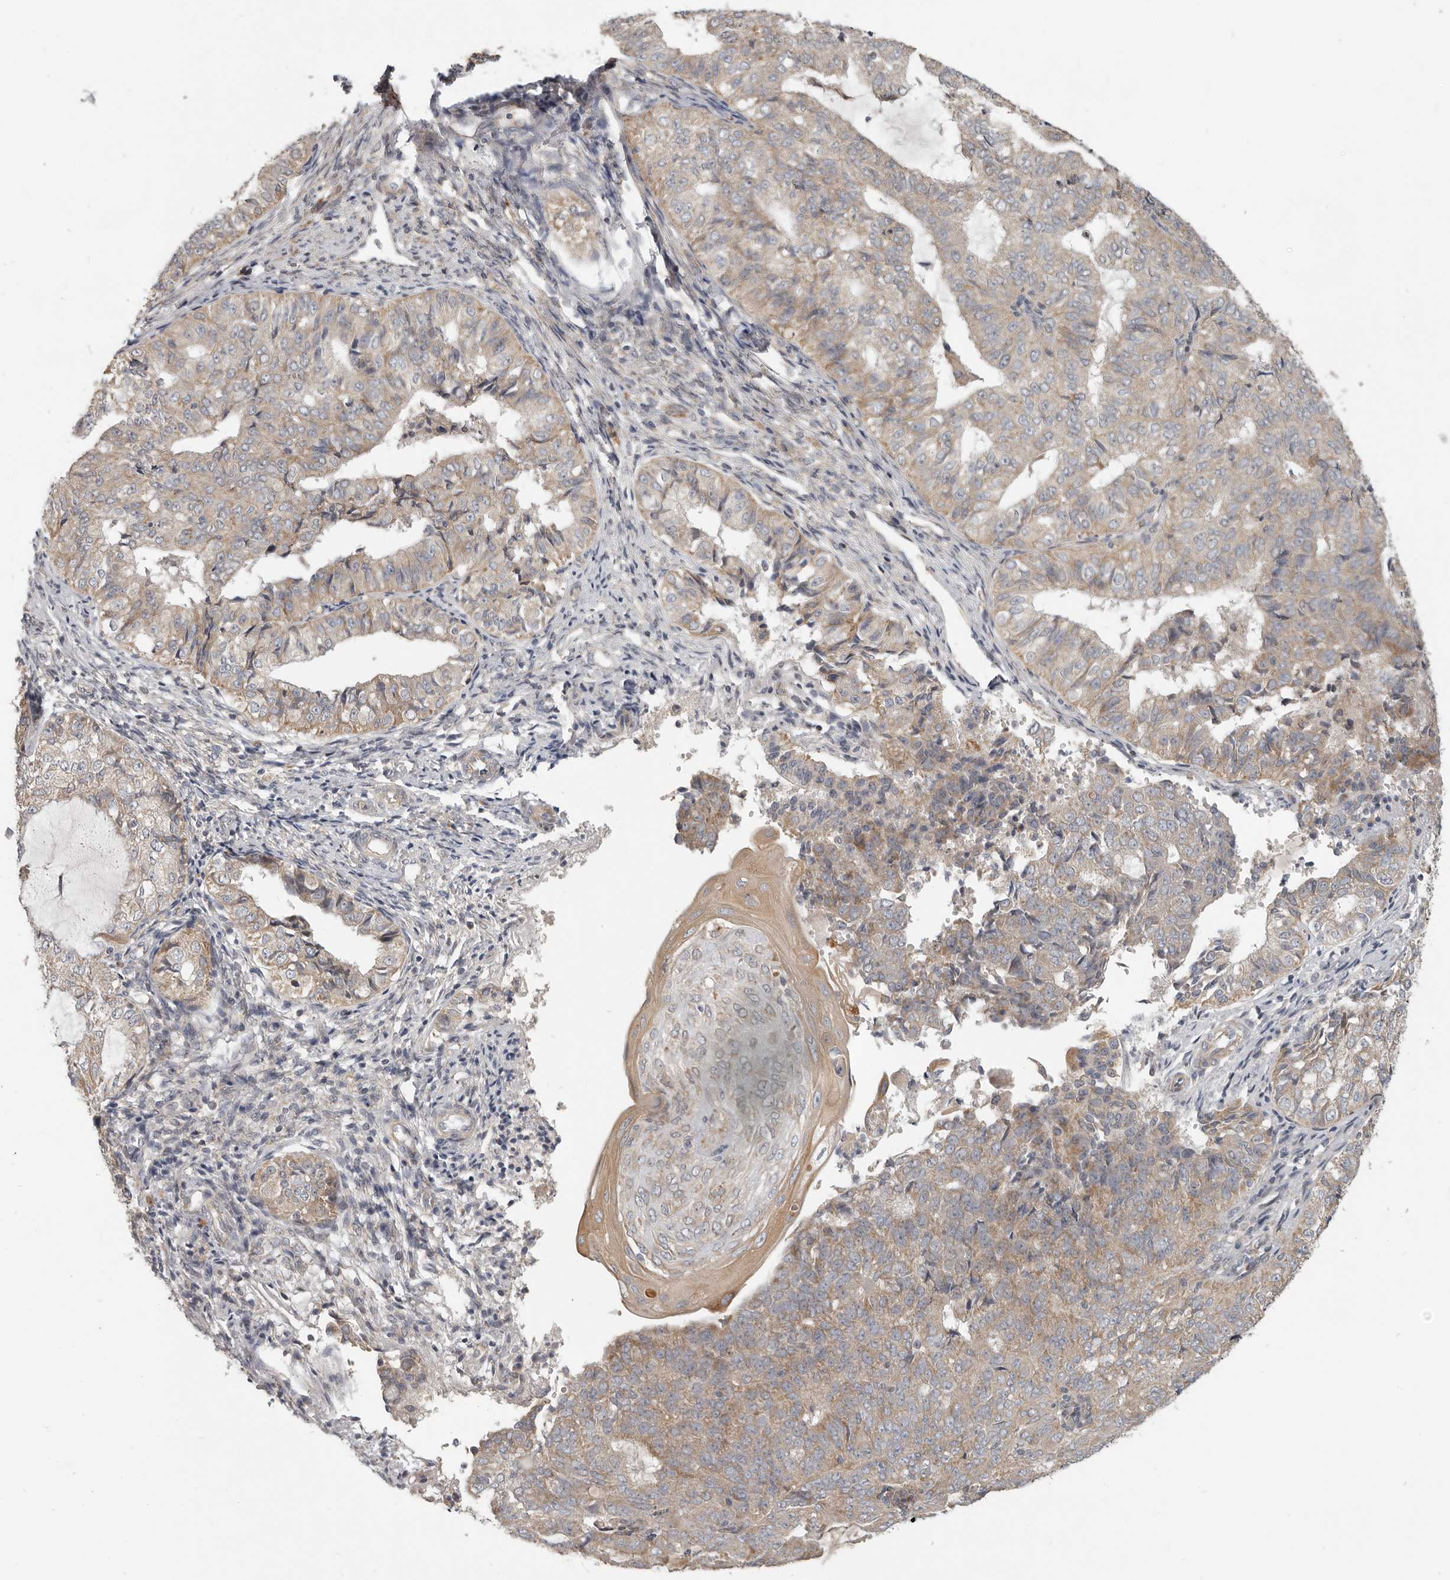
{"staining": {"intensity": "moderate", "quantity": ">75%", "location": "cytoplasmic/membranous"}, "tissue": "endometrial cancer", "cell_type": "Tumor cells", "image_type": "cancer", "snomed": [{"axis": "morphology", "description": "Adenocarcinoma, NOS"}, {"axis": "topography", "description": "Endometrium"}], "caption": "IHC histopathology image of human endometrial adenocarcinoma stained for a protein (brown), which demonstrates medium levels of moderate cytoplasmic/membranous positivity in approximately >75% of tumor cells.", "gene": "UNK", "patient": {"sex": "female", "age": 32}}